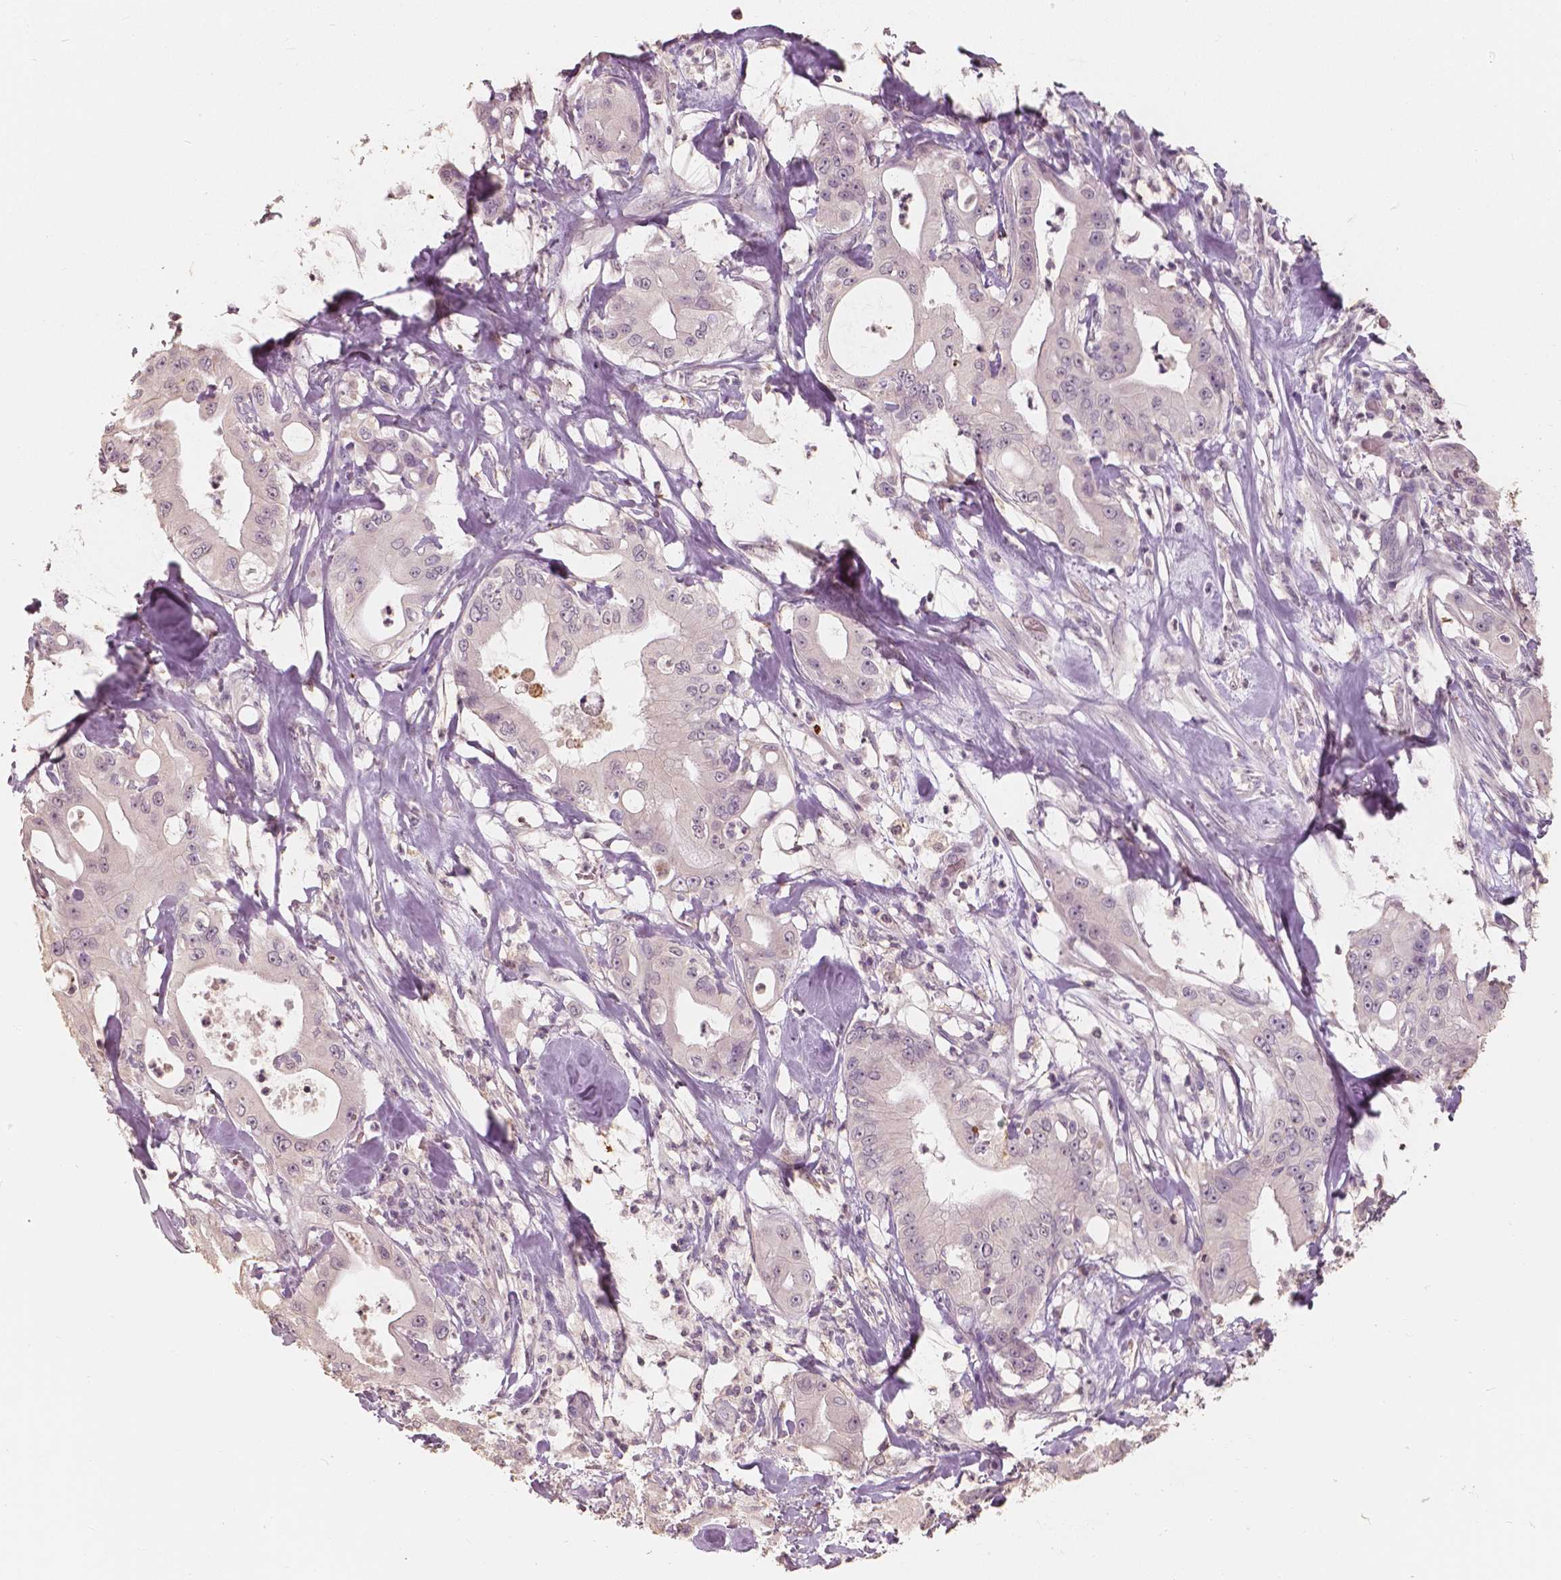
{"staining": {"intensity": "negative", "quantity": "none", "location": "none"}, "tissue": "pancreatic cancer", "cell_type": "Tumor cells", "image_type": "cancer", "snomed": [{"axis": "morphology", "description": "Adenocarcinoma, NOS"}, {"axis": "topography", "description": "Pancreas"}], "caption": "A high-resolution photomicrograph shows immunohistochemistry (IHC) staining of pancreatic cancer, which exhibits no significant expression in tumor cells. Nuclei are stained in blue.", "gene": "SAT2", "patient": {"sex": "male", "age": 71}}